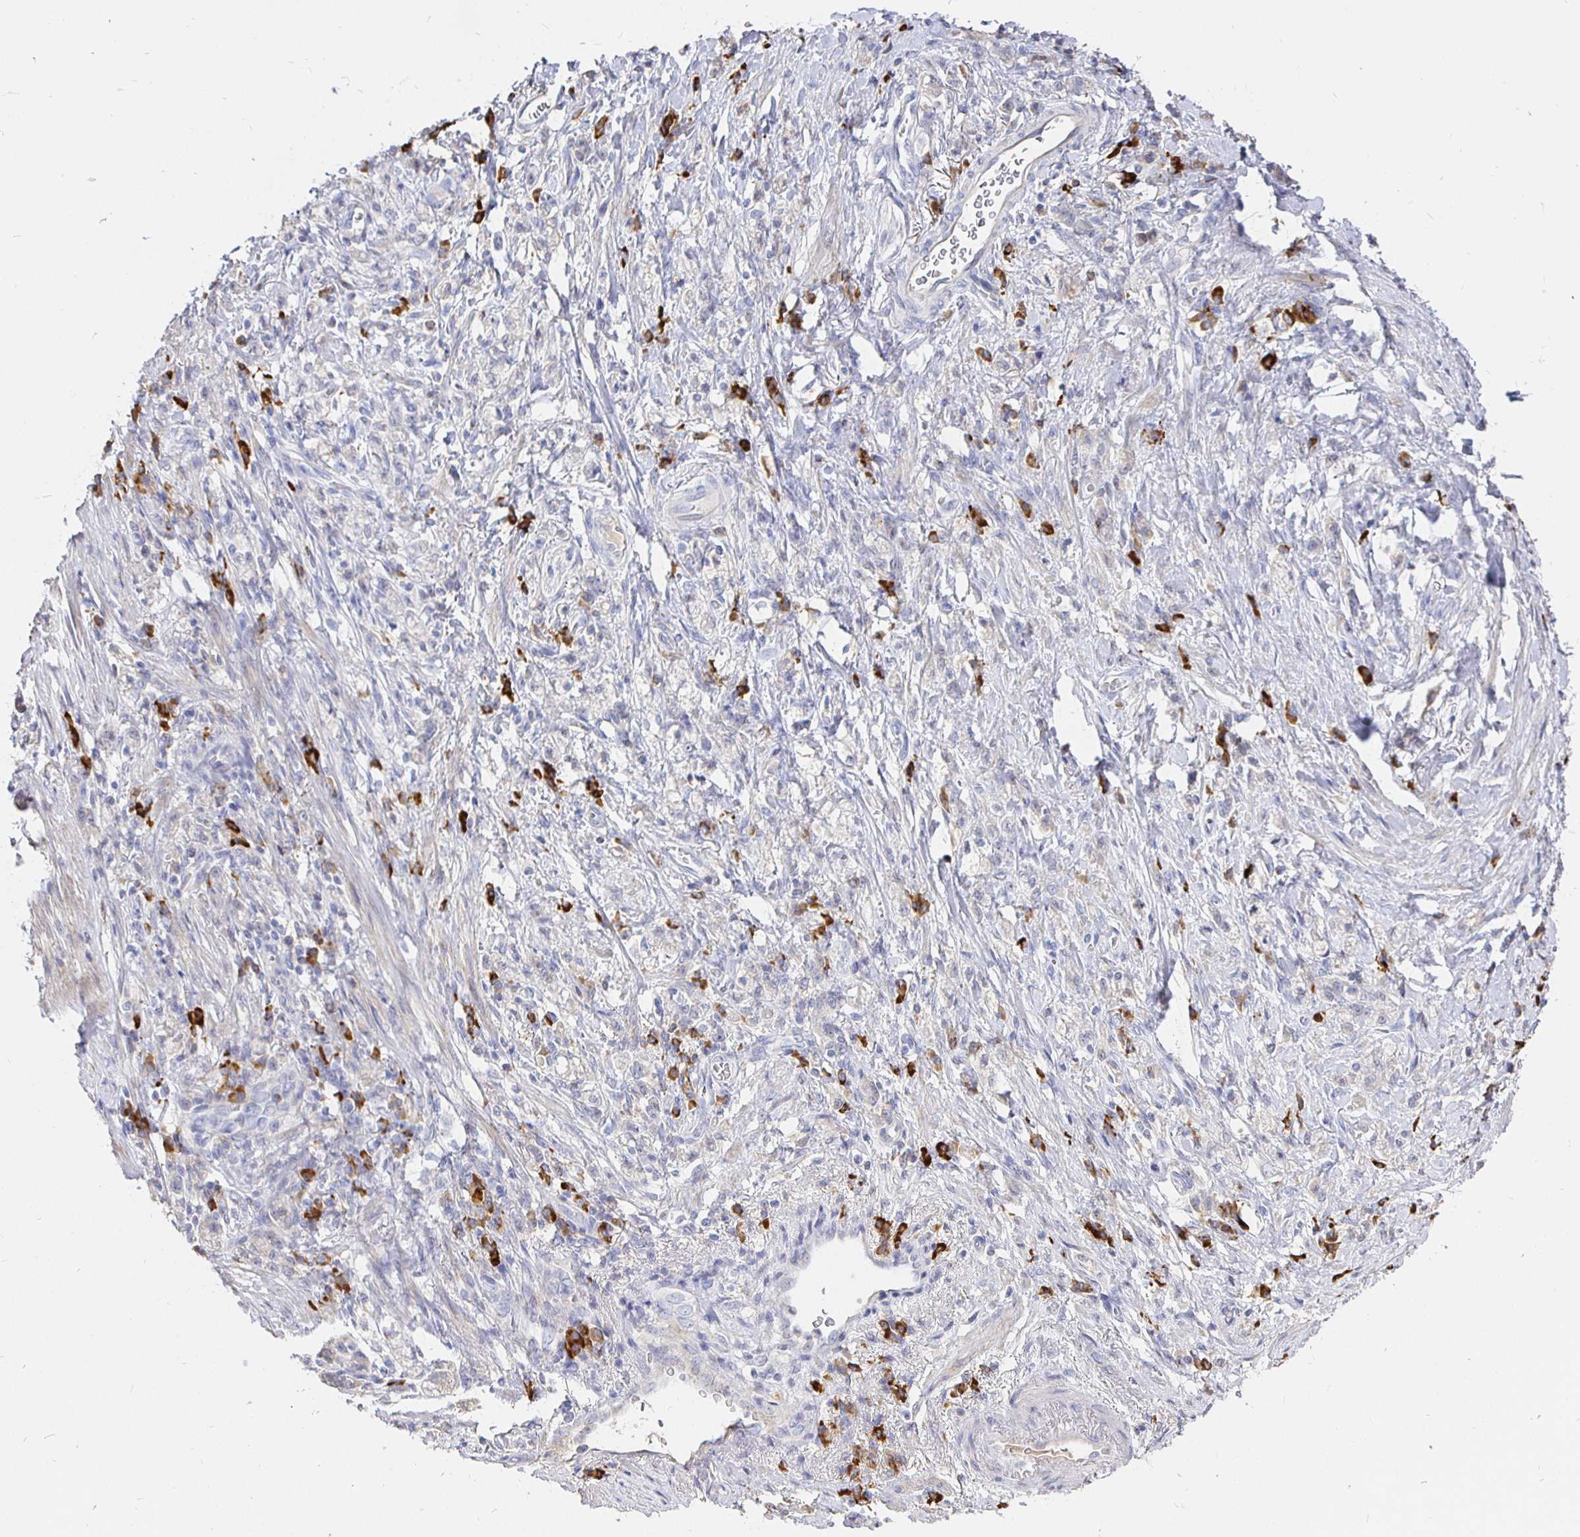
{"staining": {"intensity": "negative", "quantity": "none", "location": "none"}, "tissue": "stomach cancer", "cell_type": "Tumor cells", "image_type": "cancer", "snomed": [{"axis": "morphology", "description": "Adenocarcinoma, NOS"}, {"axis": "topography", "description": "Stomach"}], "caption": "Immunohistochemistry of human stomach cancer (adenocarcinoma) shows no expression in tumor cells.", "gene": "CXCR3", "patient": {"sex": "male", "age": 77}}